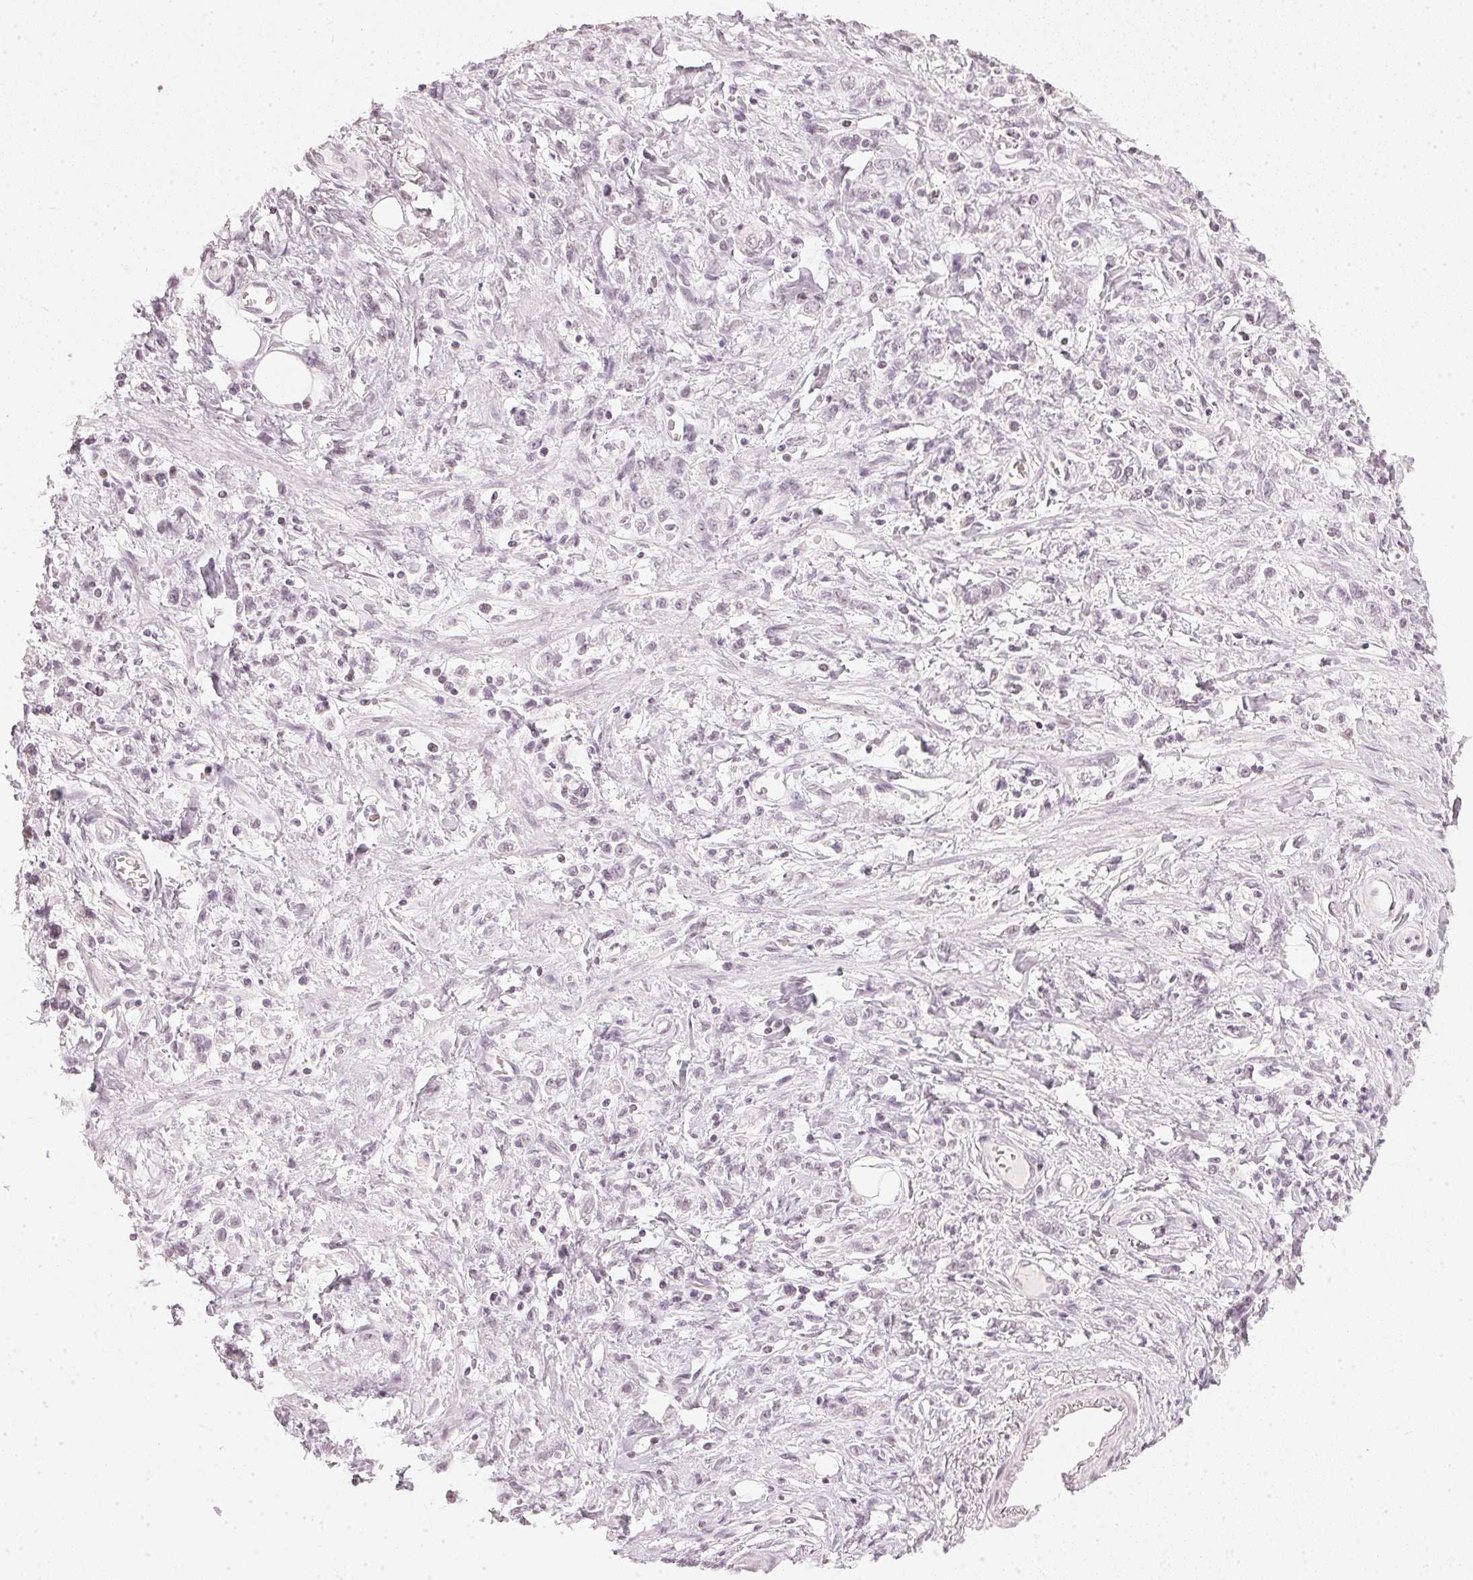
{"staining": {"intensity": "negative", "quantity": "none", "location": "none"}, "tissue": "stomach cancer", "cell_type": "Tumor cells", "image_type": "cancer", "snomed": [{"axis": "morphology", "description": "Adenocarcinoma, NOS"}, {"axis": "topography", "description": "Stomach"}], "caption": "Immunohistochemistry (IHC) of stomach cancer reveals no expression in tumor cells. The staining is performed using DAB (3,3'-diaminobenzidine) brown chromogen with nuclei counter-stained in using hematoxylin.", "gene": "DNAJC6", "patient": {"sex": "male", "age": 77}}